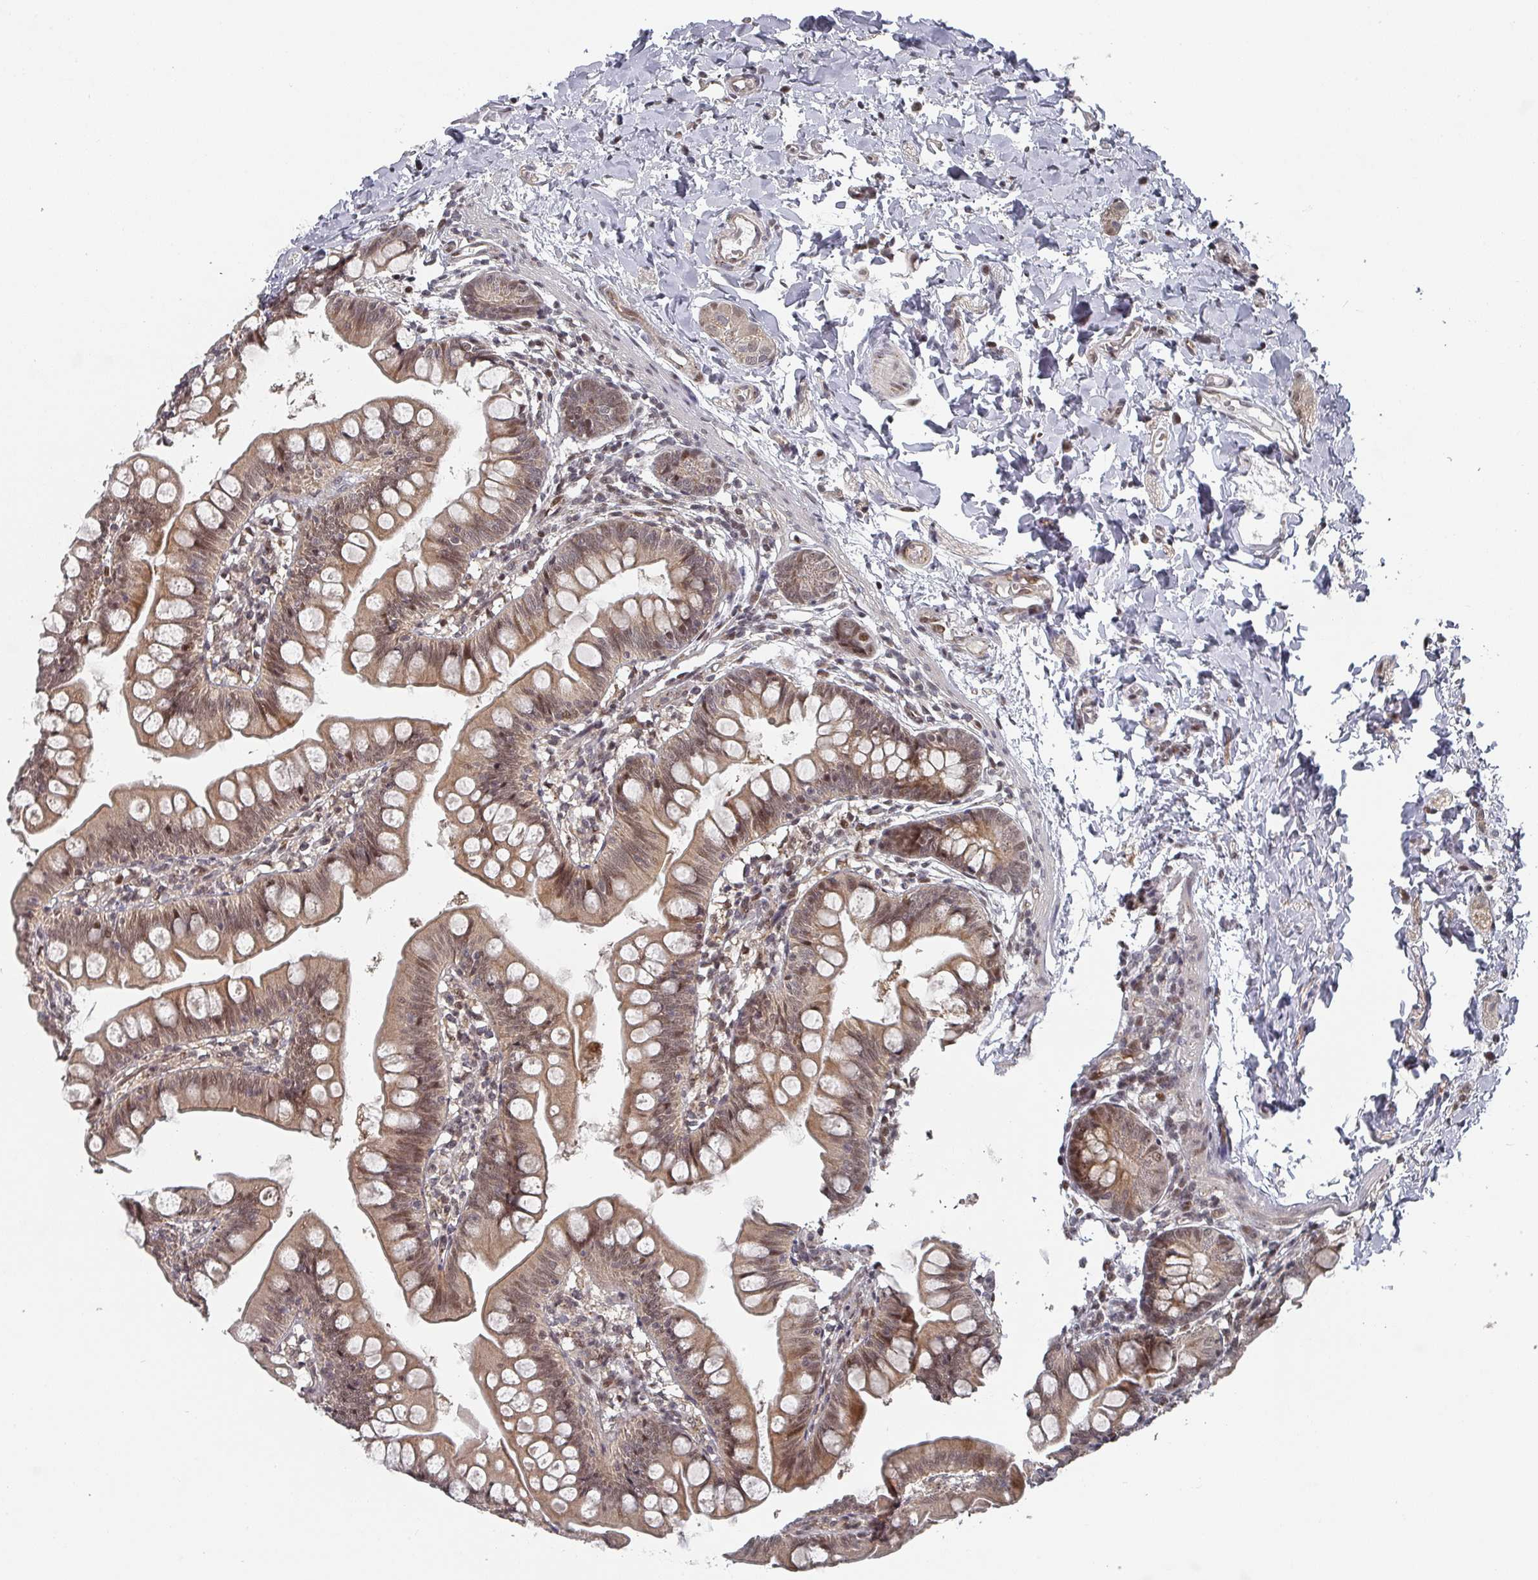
{"staining": {"intensity": "moderate", "quantity": ">75%", "location": "cytoplasmic/membranous,nuclear"}, "tissue": "small intestine", "cell_type": "Glandular cells", "image_type": "normal", "snomed": [{"axis": "morphology", "description": "Normal tissue, NOS"}, {"axis": "topography", "description": "Small intestine"}], "caption": "Unremarkable small intestine reveals moderate cytoplasmic/membranous,nuclear expression in approximately >75% of glandular cells The staining was performed using DAB (3,3'-diaminobenzidine), with brown indicating positive protein expression. Nuclei are stained blue with hematoxylin..", "gene": "KIF1C", "patient": {"sex": "male", "age": 7}}